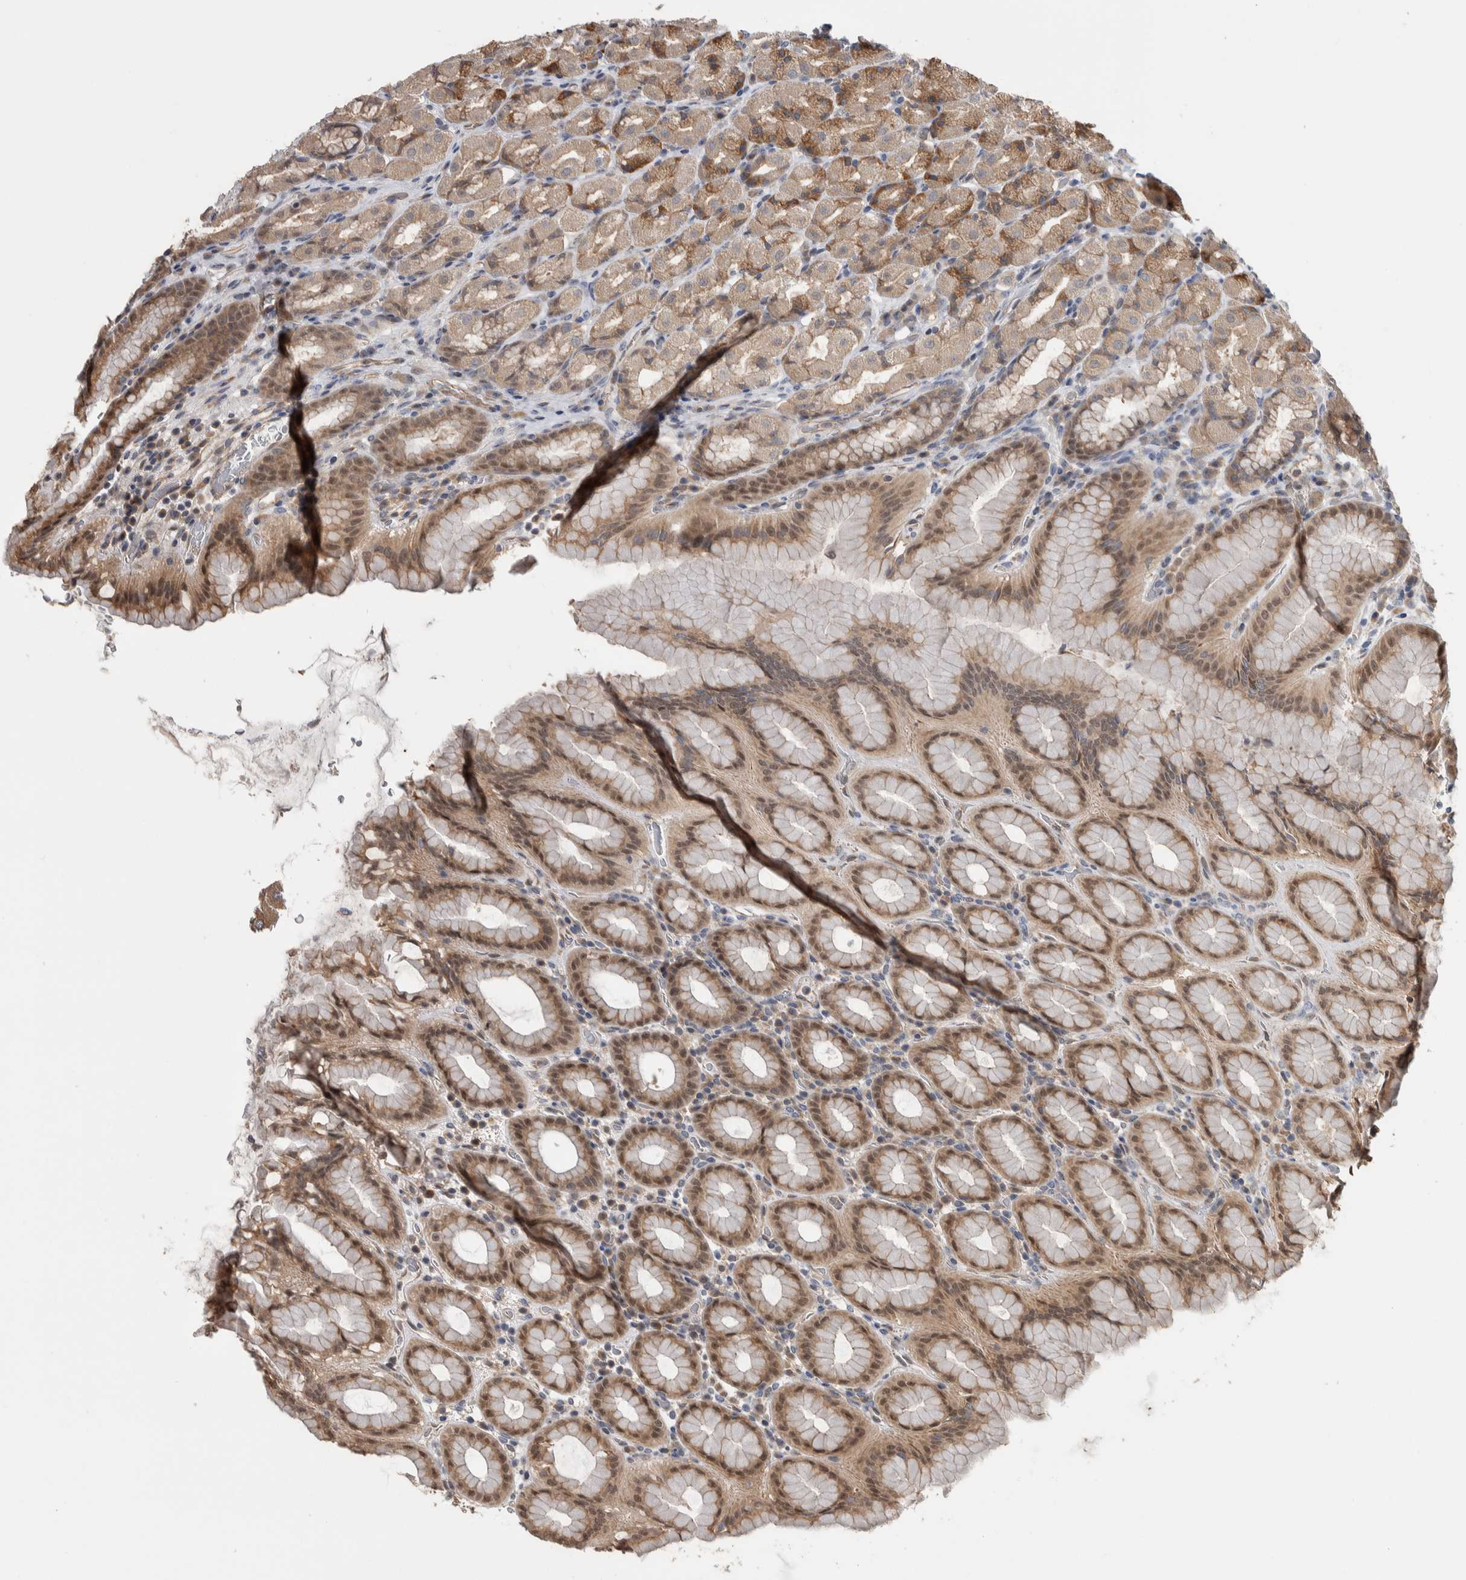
{"staining": {"intensity": "moderate", "quantity": ">75%", "location": "cytoplasmic/membranous,nuclear"}, "tissue": "stomach", "cell_type": "Glandular cells", "image_type": "normal", "snomed": [{"axis": "morphology", "description": "Normal tissue, NOS"}, {"axis": "topography", "description": "Stomach, upper"}], "caption": "Protein staining displays moderate cytoplasmic/membranous,nuclear positivity in approximately >75% of glandular cells in normal stomach. The protein of interest is stained brown, and the nuclei are stained in blue (DAB (3,3'-diaminobenzidine) IHC with brightfield microscopy, high magnification).", "gene": "PRDM4", "patient": {"sex": "male", "age": 68}}